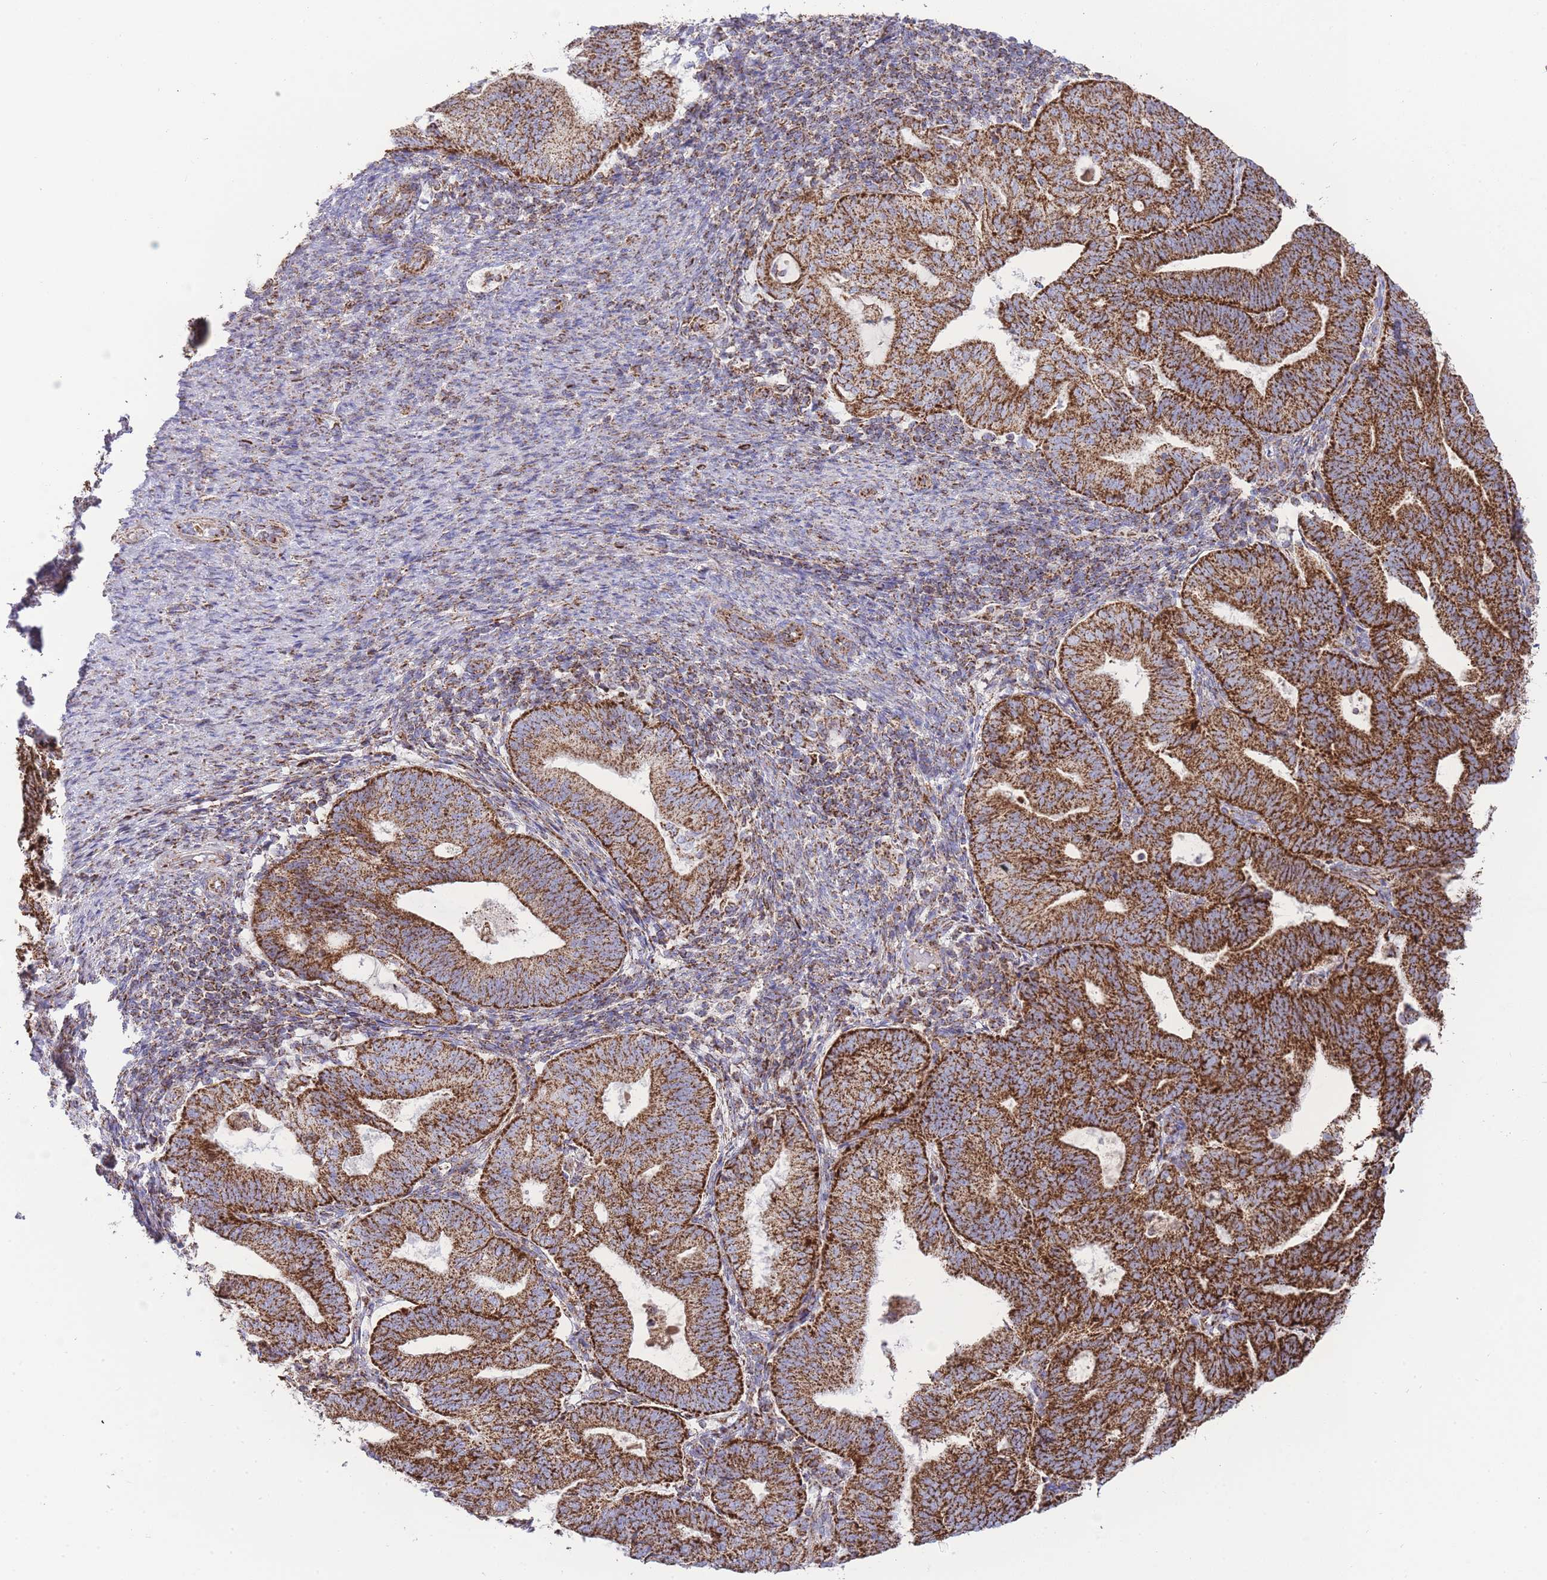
{"staining": {"intensity": "strong", "quantity": ">75%", "location": "cytoplasmic/membranous"}, "tissue": "endometrial cancer", "cell_type": "Tumor cells", "image_type": "cancer", "snomed": [{"axis": "morphology", "description": "Adenocarcinoma, NOS"}, {"axis": "topography", "description": "Endometrium"}], "caption": "A high amount of strong cytoplasmic/membranous expression is appreciated in approximately >75% of tumor cells in endometrial cancer tissue.", "gene": "GSTM1", "patient": {"sex": "female", "age": 70}}